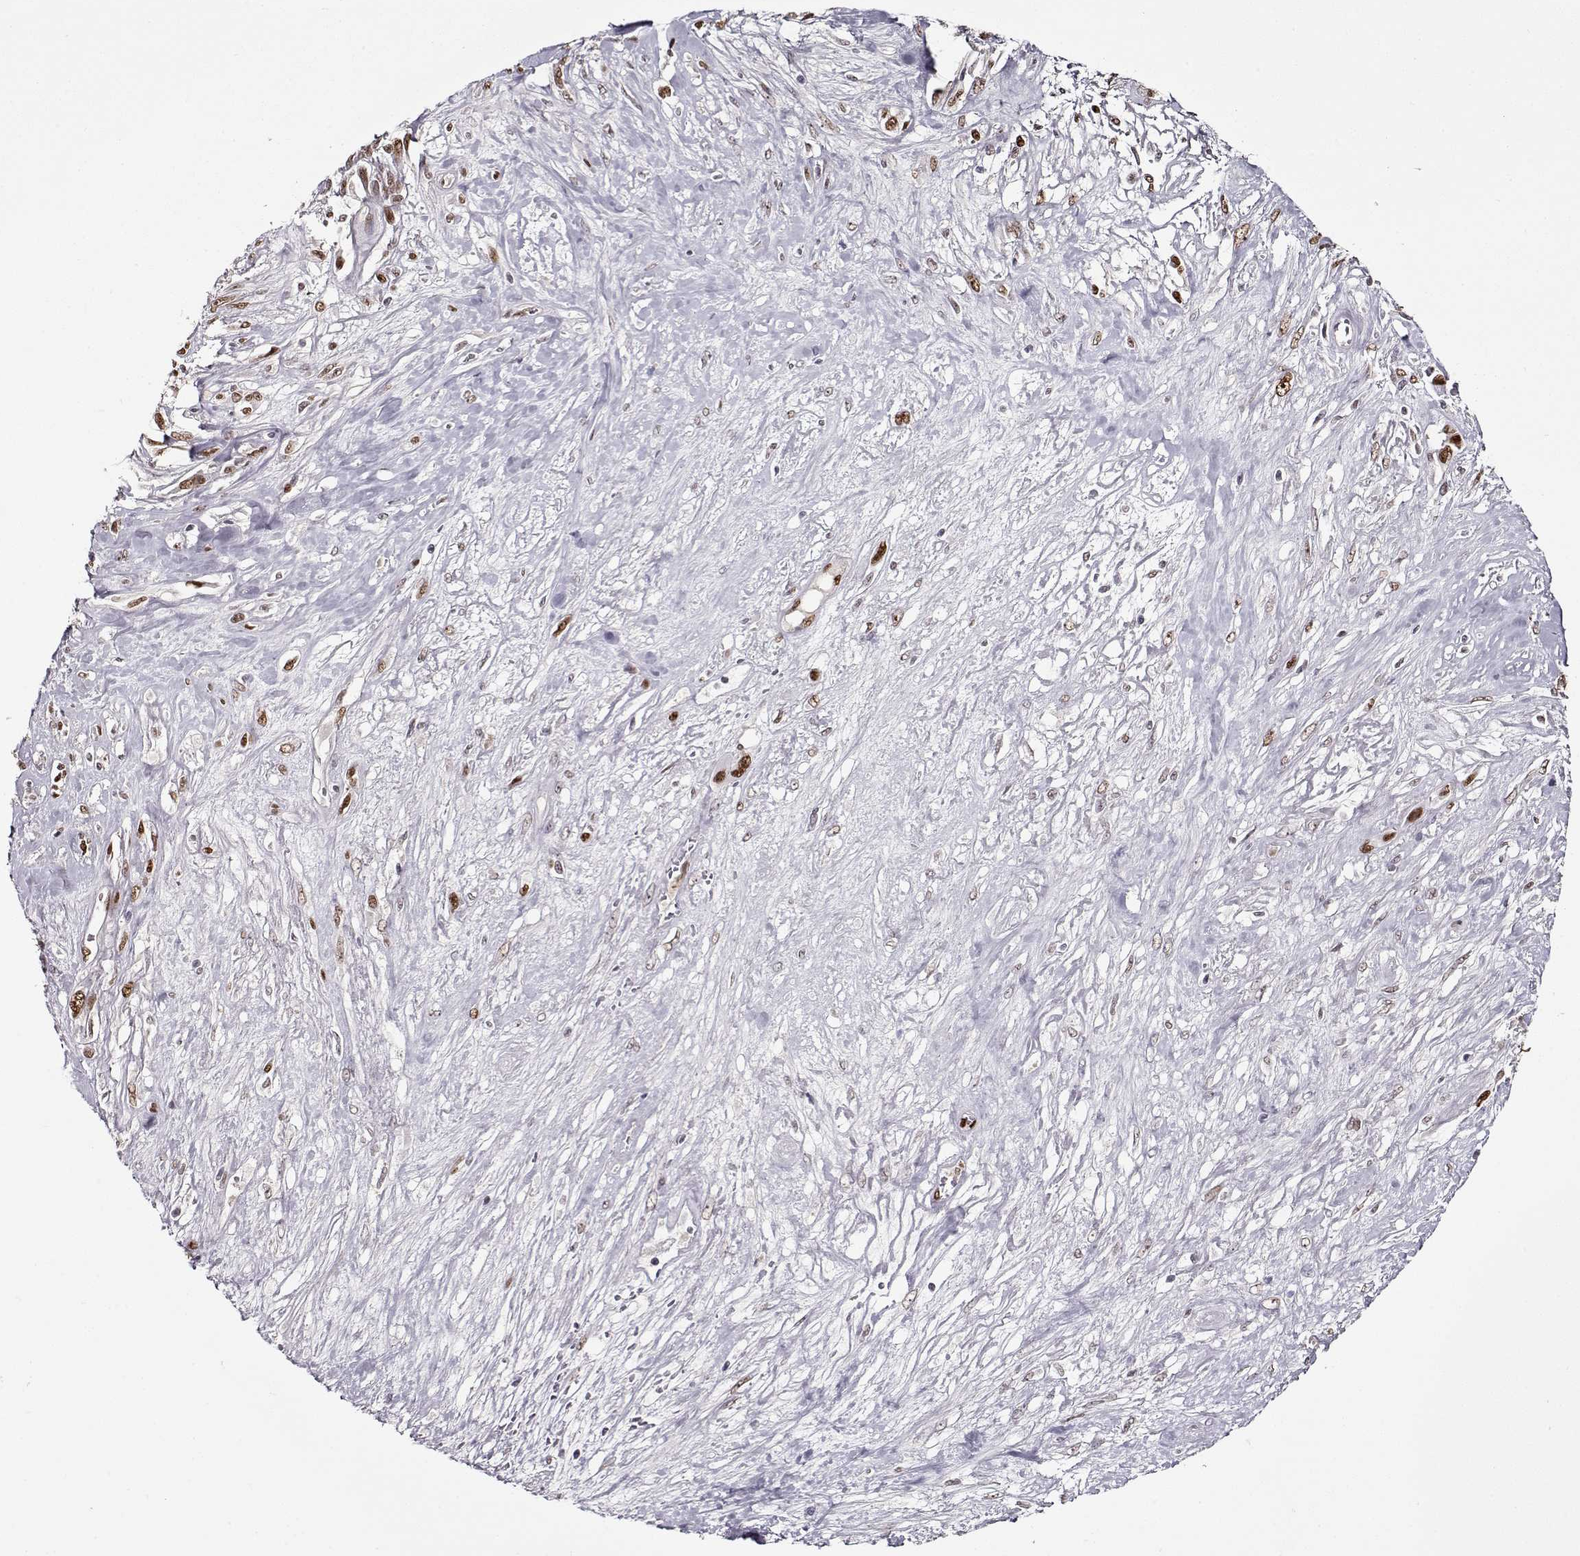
{"staining": {"intensity": "moderate", "quantity": ">75%", "location": "nuclear"}, "tissue": "melanoma", "cell_type": "Tumor cells", "image_type": "cancer", "snomed": [{"axis": "morphology", "description": "Malignant melanoma, NOS"}, {"axis": "topography", "description": "Skin"}], "caption": "Human melanoma stained for a protein (brown) exhibits moderate nuclear positive expression in about >75% of tumor cells.", "gene": "PRMT8", "patient": {"sex": "female", "age": 91}}